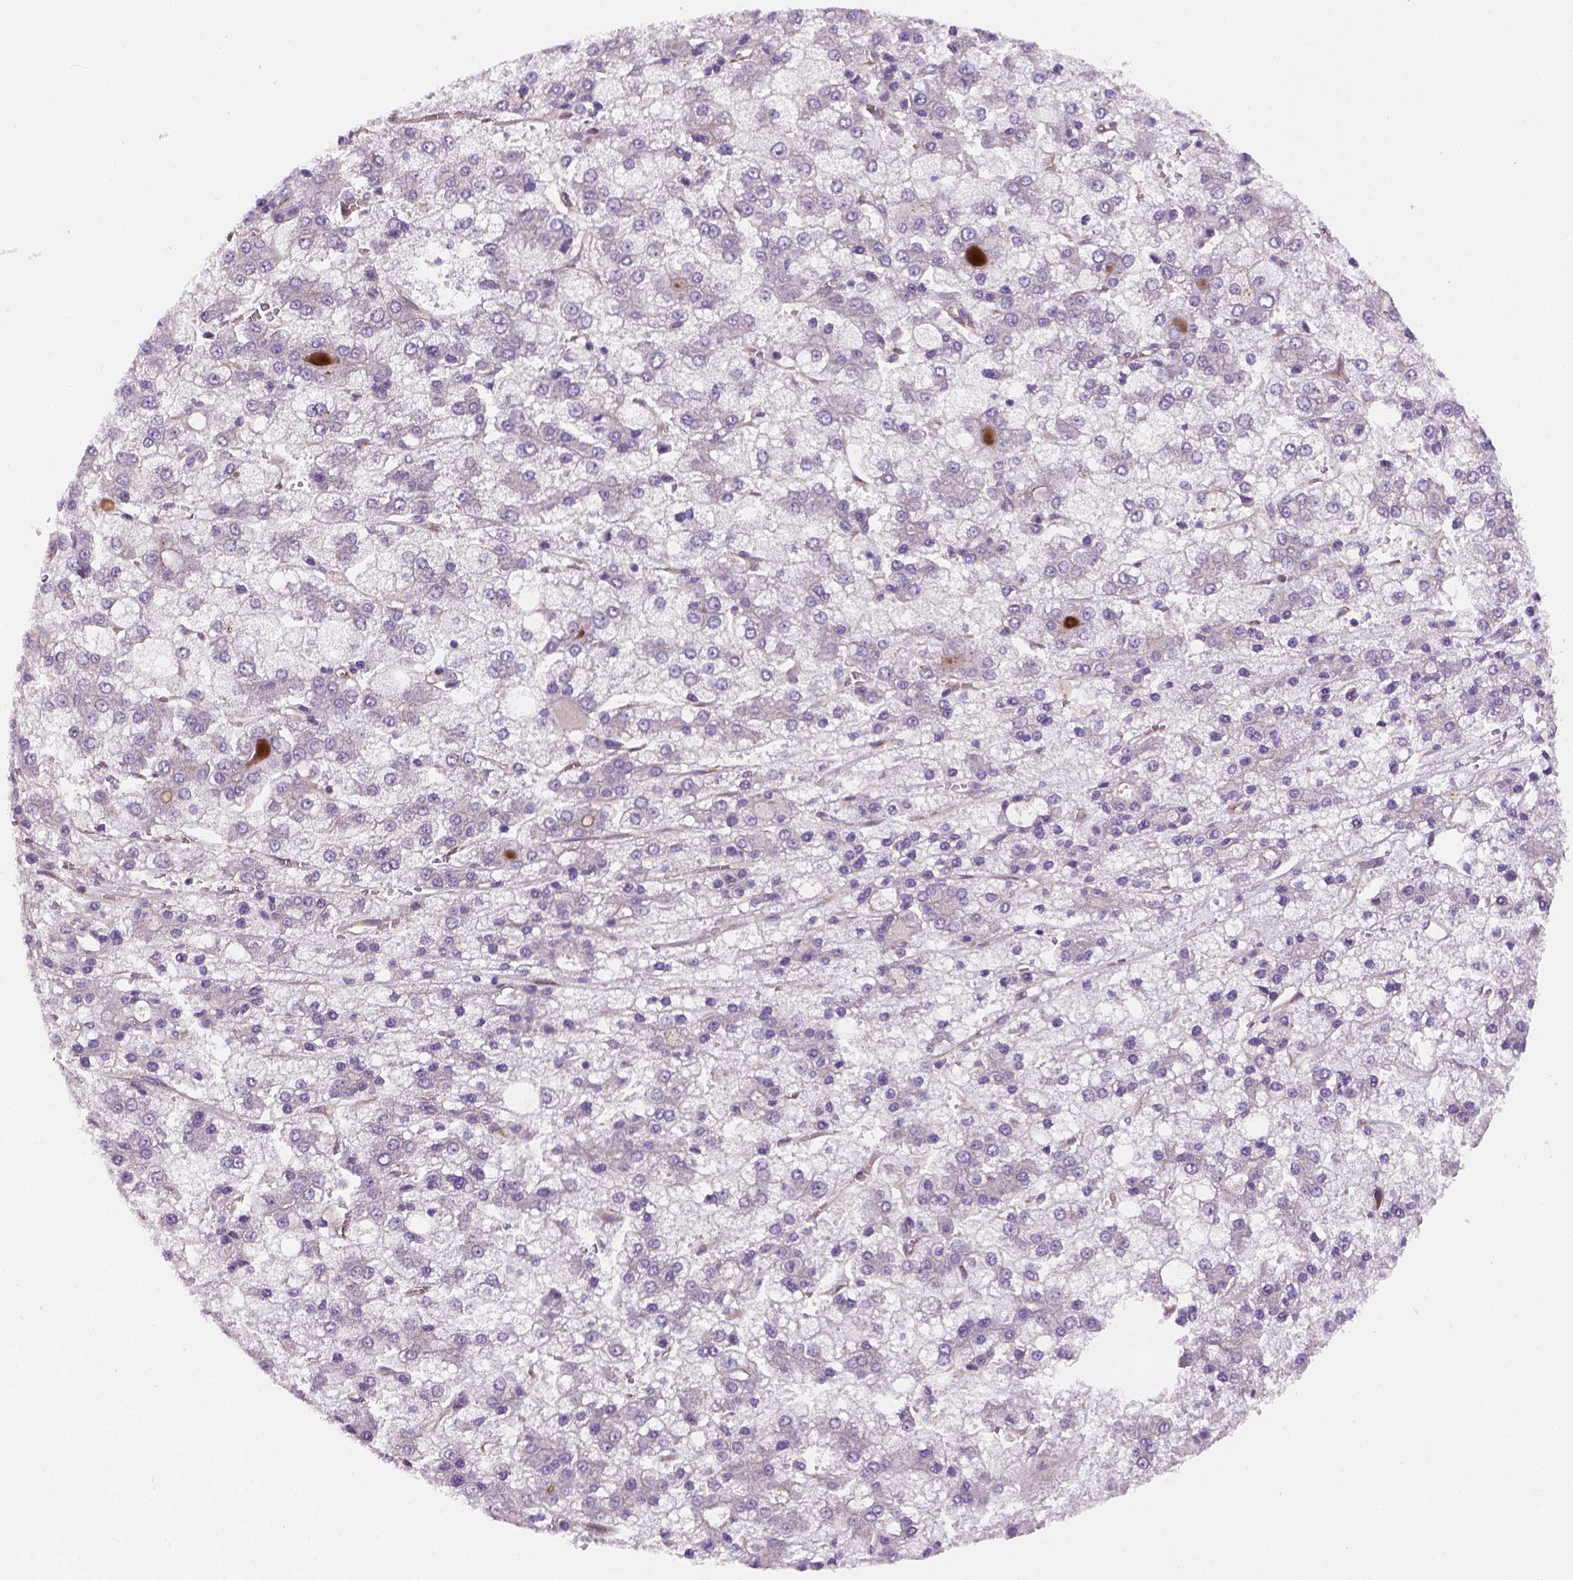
{"staining": {"intensity": "negative", "quantity": "none", "location": "none"}, "tissue": "liver cancer", "cell_type": "Tumor cells", "image_type": "cancer", "snomed": [{"axis": "morphology", "description": "Carcinoma, Hepatocellular, NOS"}, {"axis": "topography", "description": "Liver"}], "caption": "The histopathology image reveals no staining of tumor cells in liver cancer (hepatocellular carcinoma).", "gene": "VSTM5", "patient": {"sex": "male", "age": 73}}